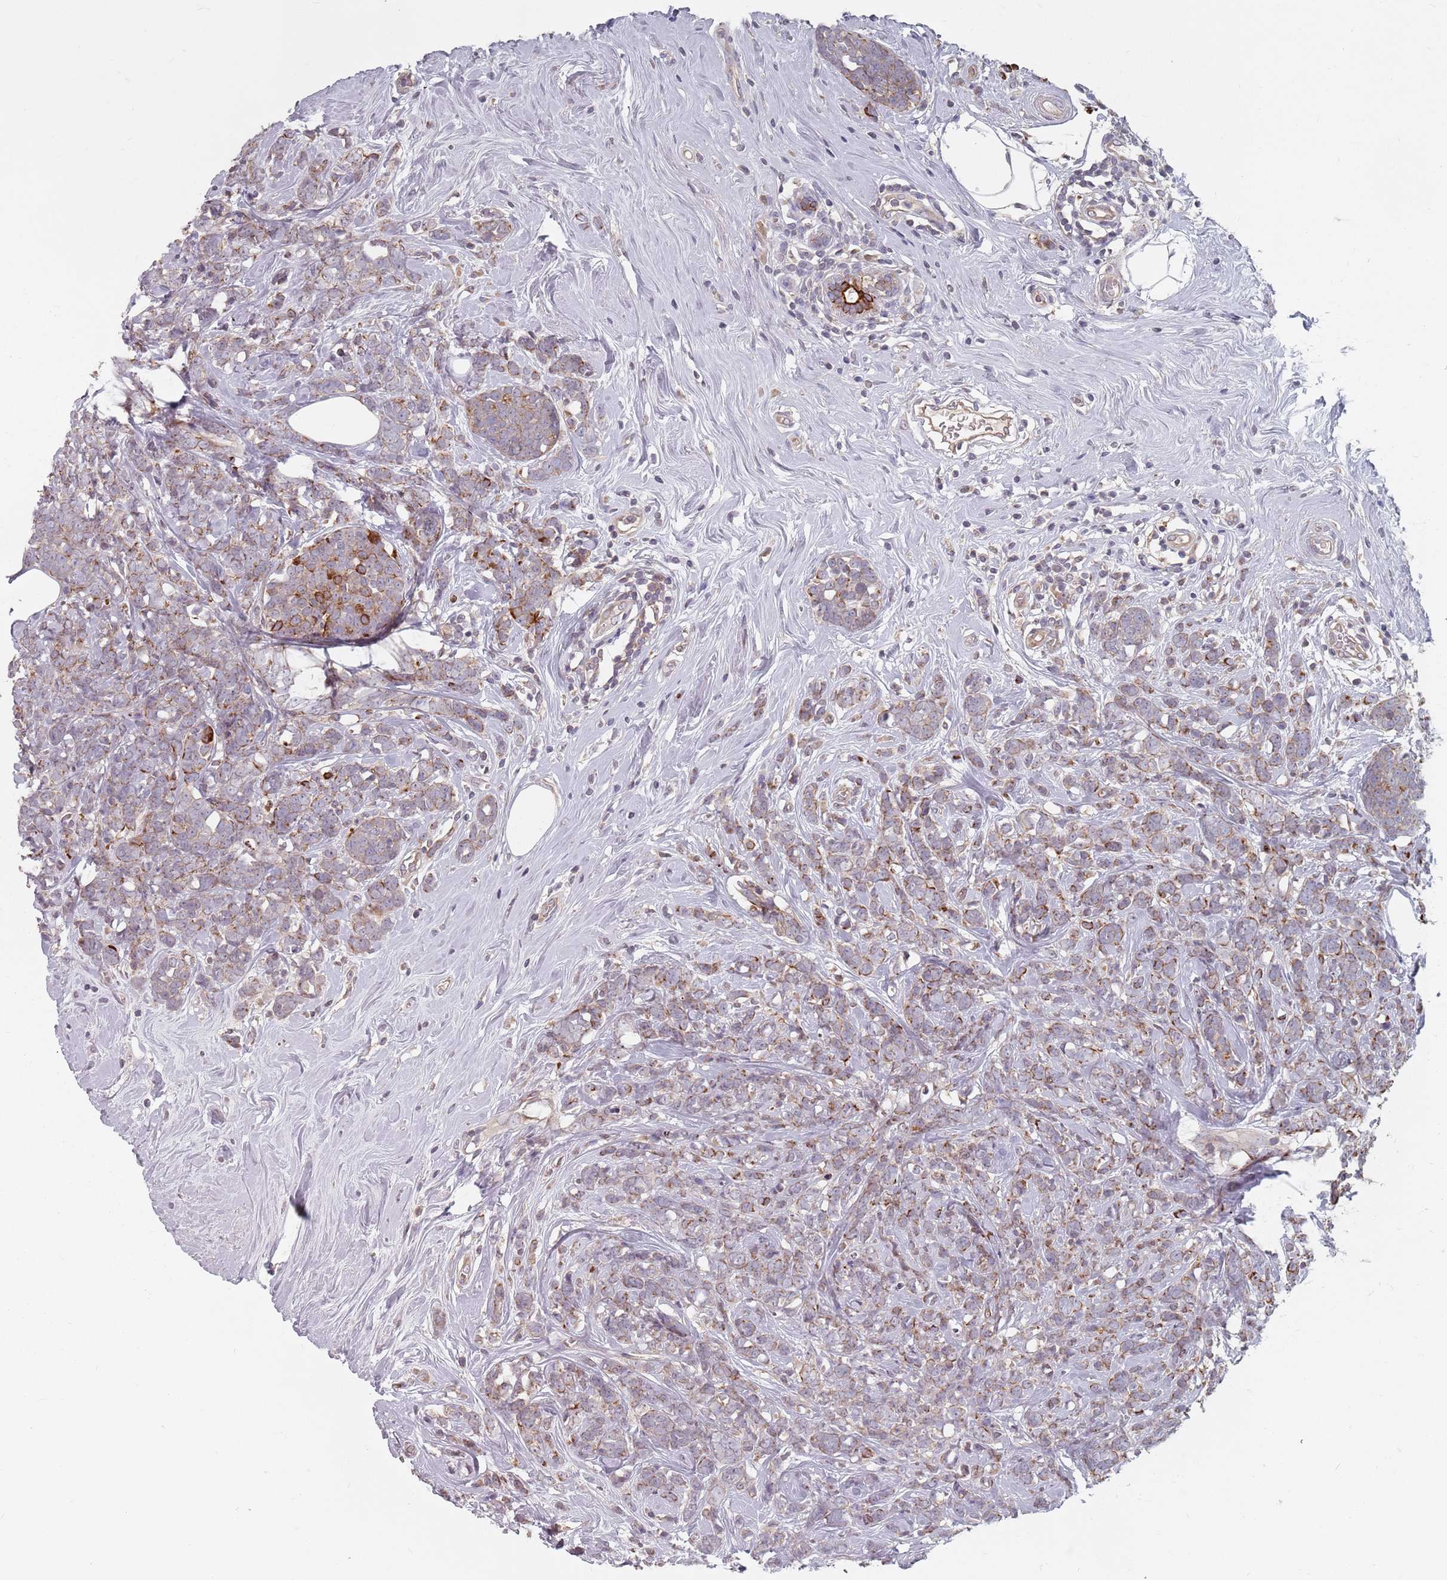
{"staining": {"intensity": "weak", "quantity": "25%-75%", "location": "cytoplasmic/membranous"}, "tissue": "breast cancer", "cell_type": "Tumor cells", "image_type": "cancer", "snomed": [{"axis": "morphology", "description": "Lobular carcinoma"}, {"axis": "topography", "description": "Breast"}], "caption": "Approximately 25%-75% of tumor cells in human lobular carcinoma (breast) display weak cytoplasmic/membranous protein expression as visualized by brown immunohistochemical staining.", "gene": "ADAL", "patient": {"sex": "female", "age": 58}}